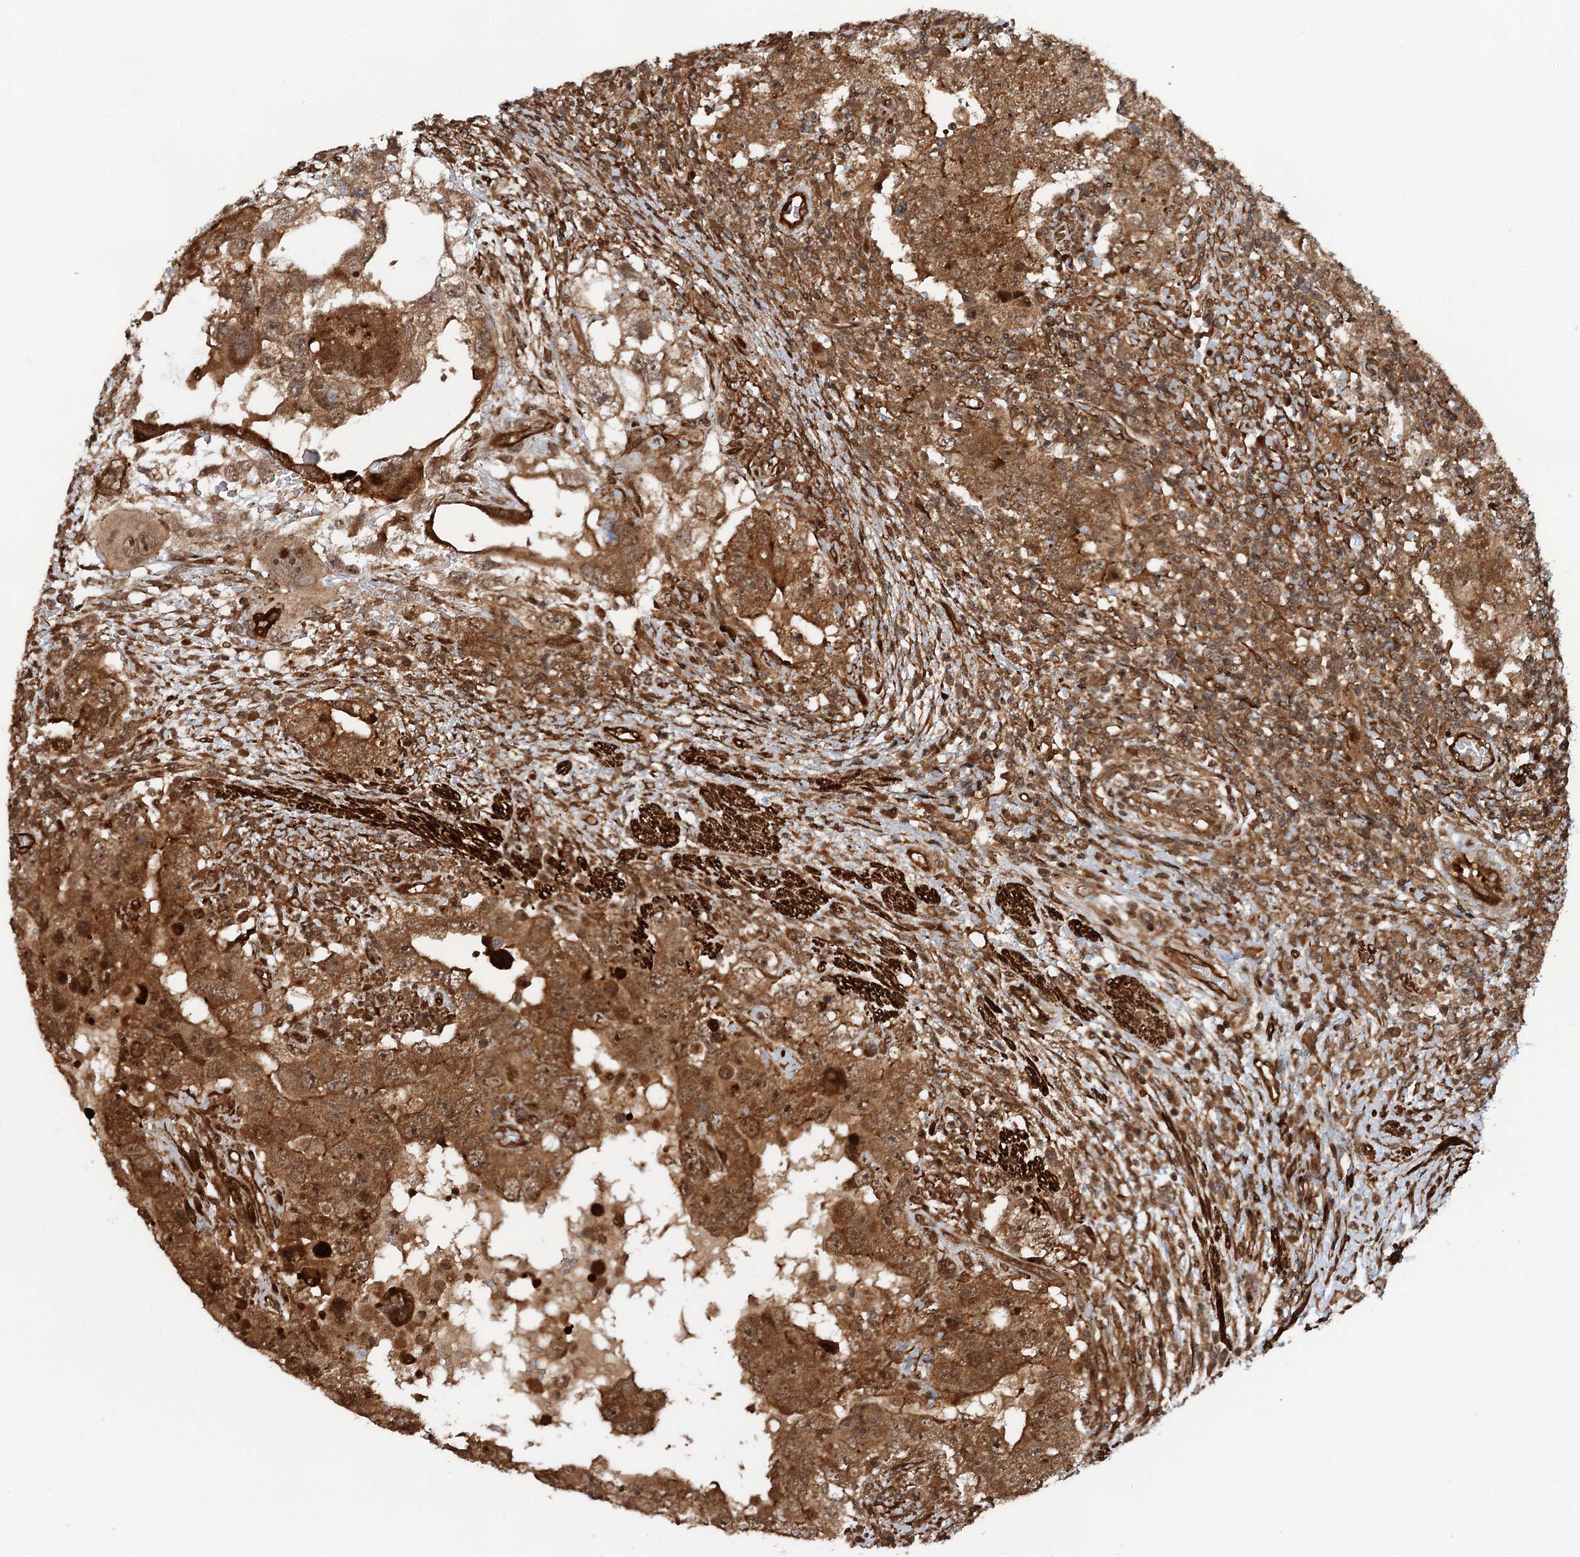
{"staining": {"intensity": "strong", "quantity": ">75%", "location": "cytoplasmic/membranous,nuclear"}, "tissue": "testis cancer", "cell_type": "Tumor cells", "image_type": "cancer", "snomed": [{"axis": "morphology", "description": "Carcinoma, Embryonal, NOS"}, {"axis": "topography", "description": "Testis"}], "caption": "Protein analysis of testis cancer tissue displays strong cytoplasmic/membranous and nuclear expression in about >75% of tumor cells.", "gene": "SNRNP25", "patient": {"sex": "male", "age": 26}}